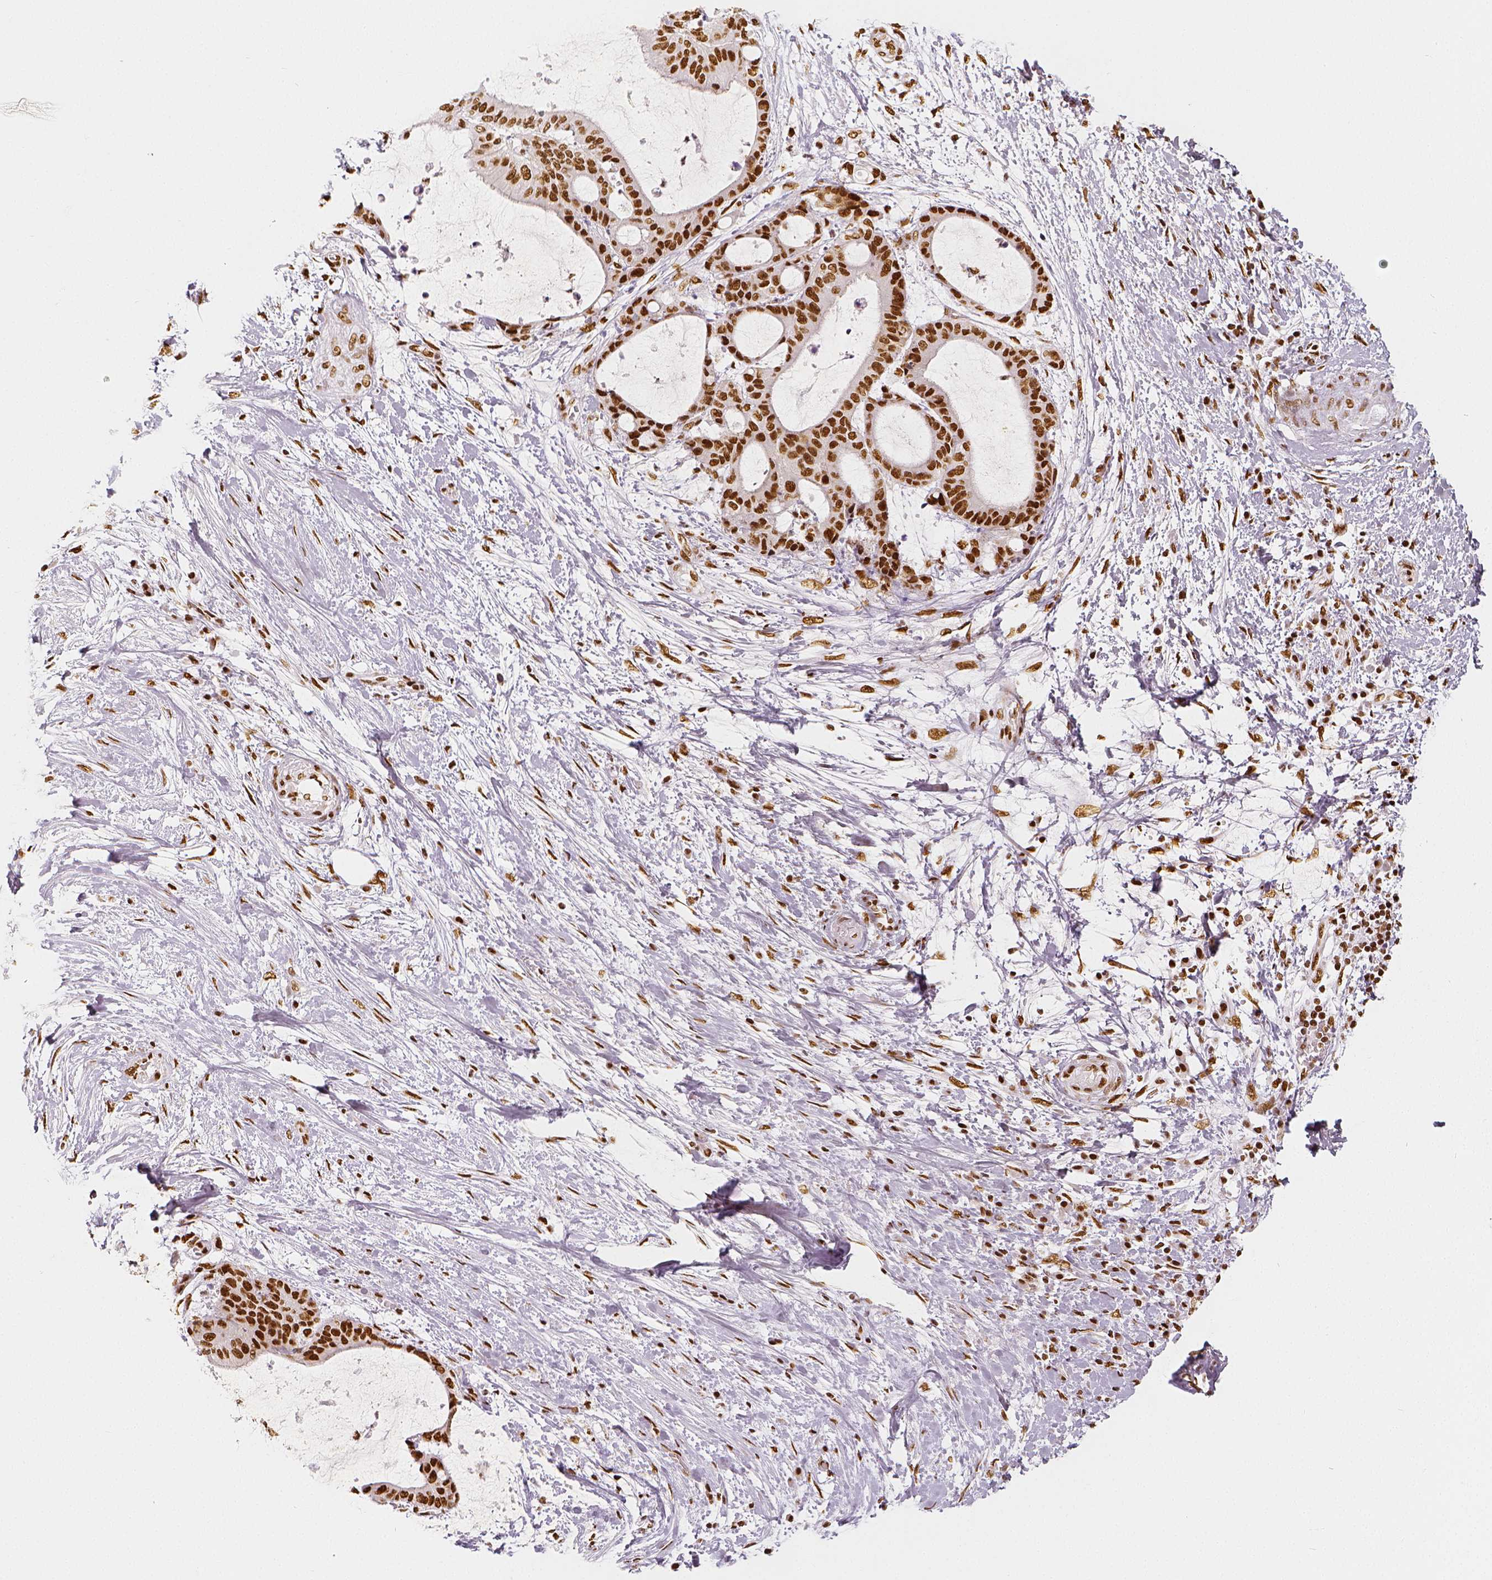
{"staining": {"intensity": "strong", "quantity": ">75%", "location": "nuclear"}, "tissue": "liver cancer", "cell_type": "Tumor cells", "image_type": "cancer", "snomed": [{"axis": "morphology", "description": "Cholangiocarcinoma"}, {"axis": "topography", "description": "Liver"}], "caption": "Tumor cells reveal high levels of strong nuclear expression in approximately >75% of cells in human cholangiocarcinoma (liver).", "gene": "KDM5B", "patient": {"sex": "female", "age": 73}}